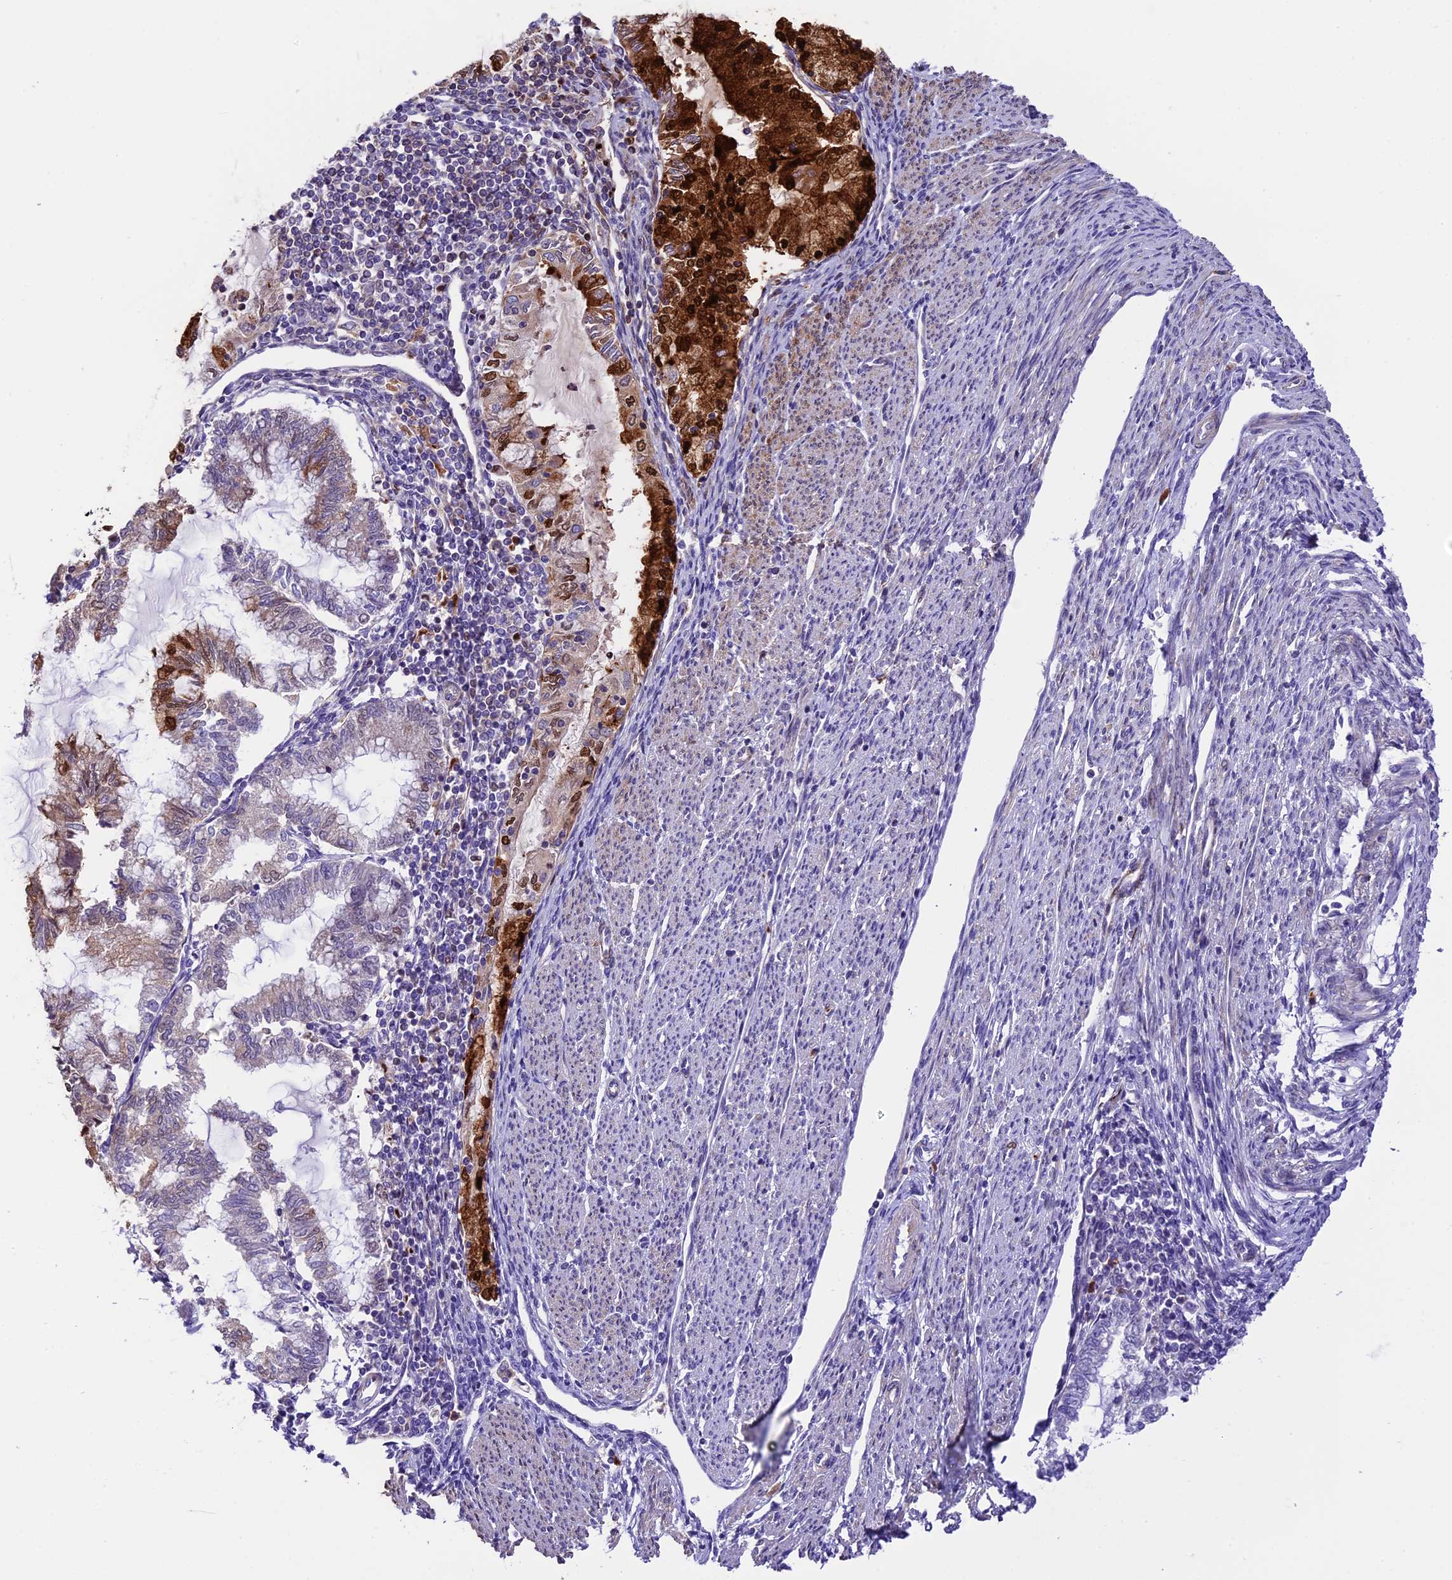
{"staining": {"intensity": "strong", "quantity": "<25%", "location": "cytoplasmic/membranous,nuclear"}, "tissue": "endometrial cancer", "cell_type": "Tumor cells", "image_type": "cancer", "snomed": [{"axis": "morphology", "description": "Adenocarcinoma, NOS"}, {"axis": "topography", "description": "Endometrium"}], "caption": "Endometrial cancer (adenocarcinoma) tissue demonstrates strong cytoplasmic/membranous and nuclear positivity in approximately <25% of tumor cells, visualized by immunohistochemistry. (DAB (3,3'-diaminobenzidine) IHC with brightfield microscopy, high magnification).", "gene": "MAP3K7CL", "patient": {"sex": "female", "age": 79}}